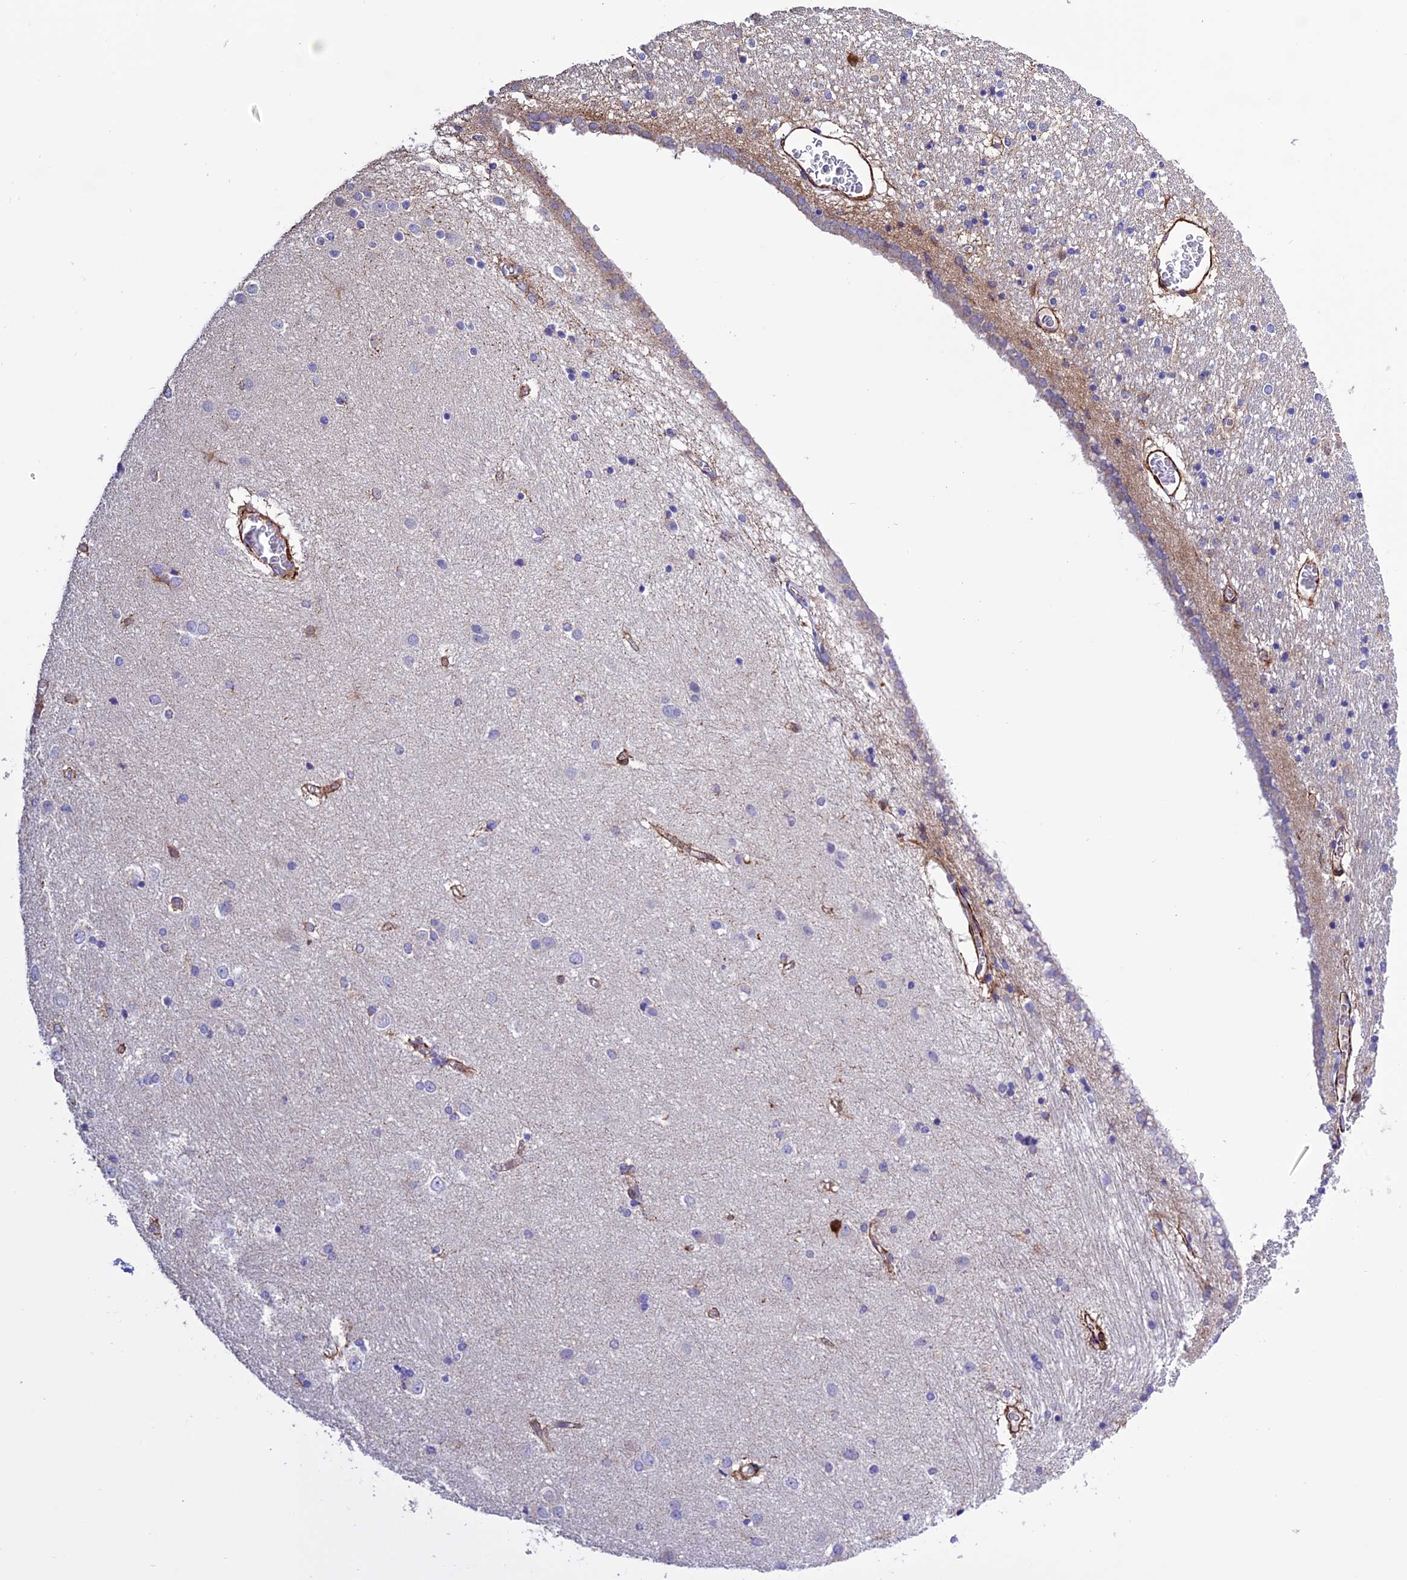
{"staining": {"intensity": "negative", "quantity": "none", "location": "none"}, "tissue": "hippocampus", "cell_type": "Glial cells", "image_type": "normal", "snomed": [{"axis": "morphology", "description": "Normal tissue, NOS"}, {"axis": "topography", "description": "Hippocampus"}], "caption": "A photomicrograph of hippocampus stained for a protein exhibits no brown staining in glial cells.", "gene": "REX1BD", "patient": {"sex": "female", "age": 54}}